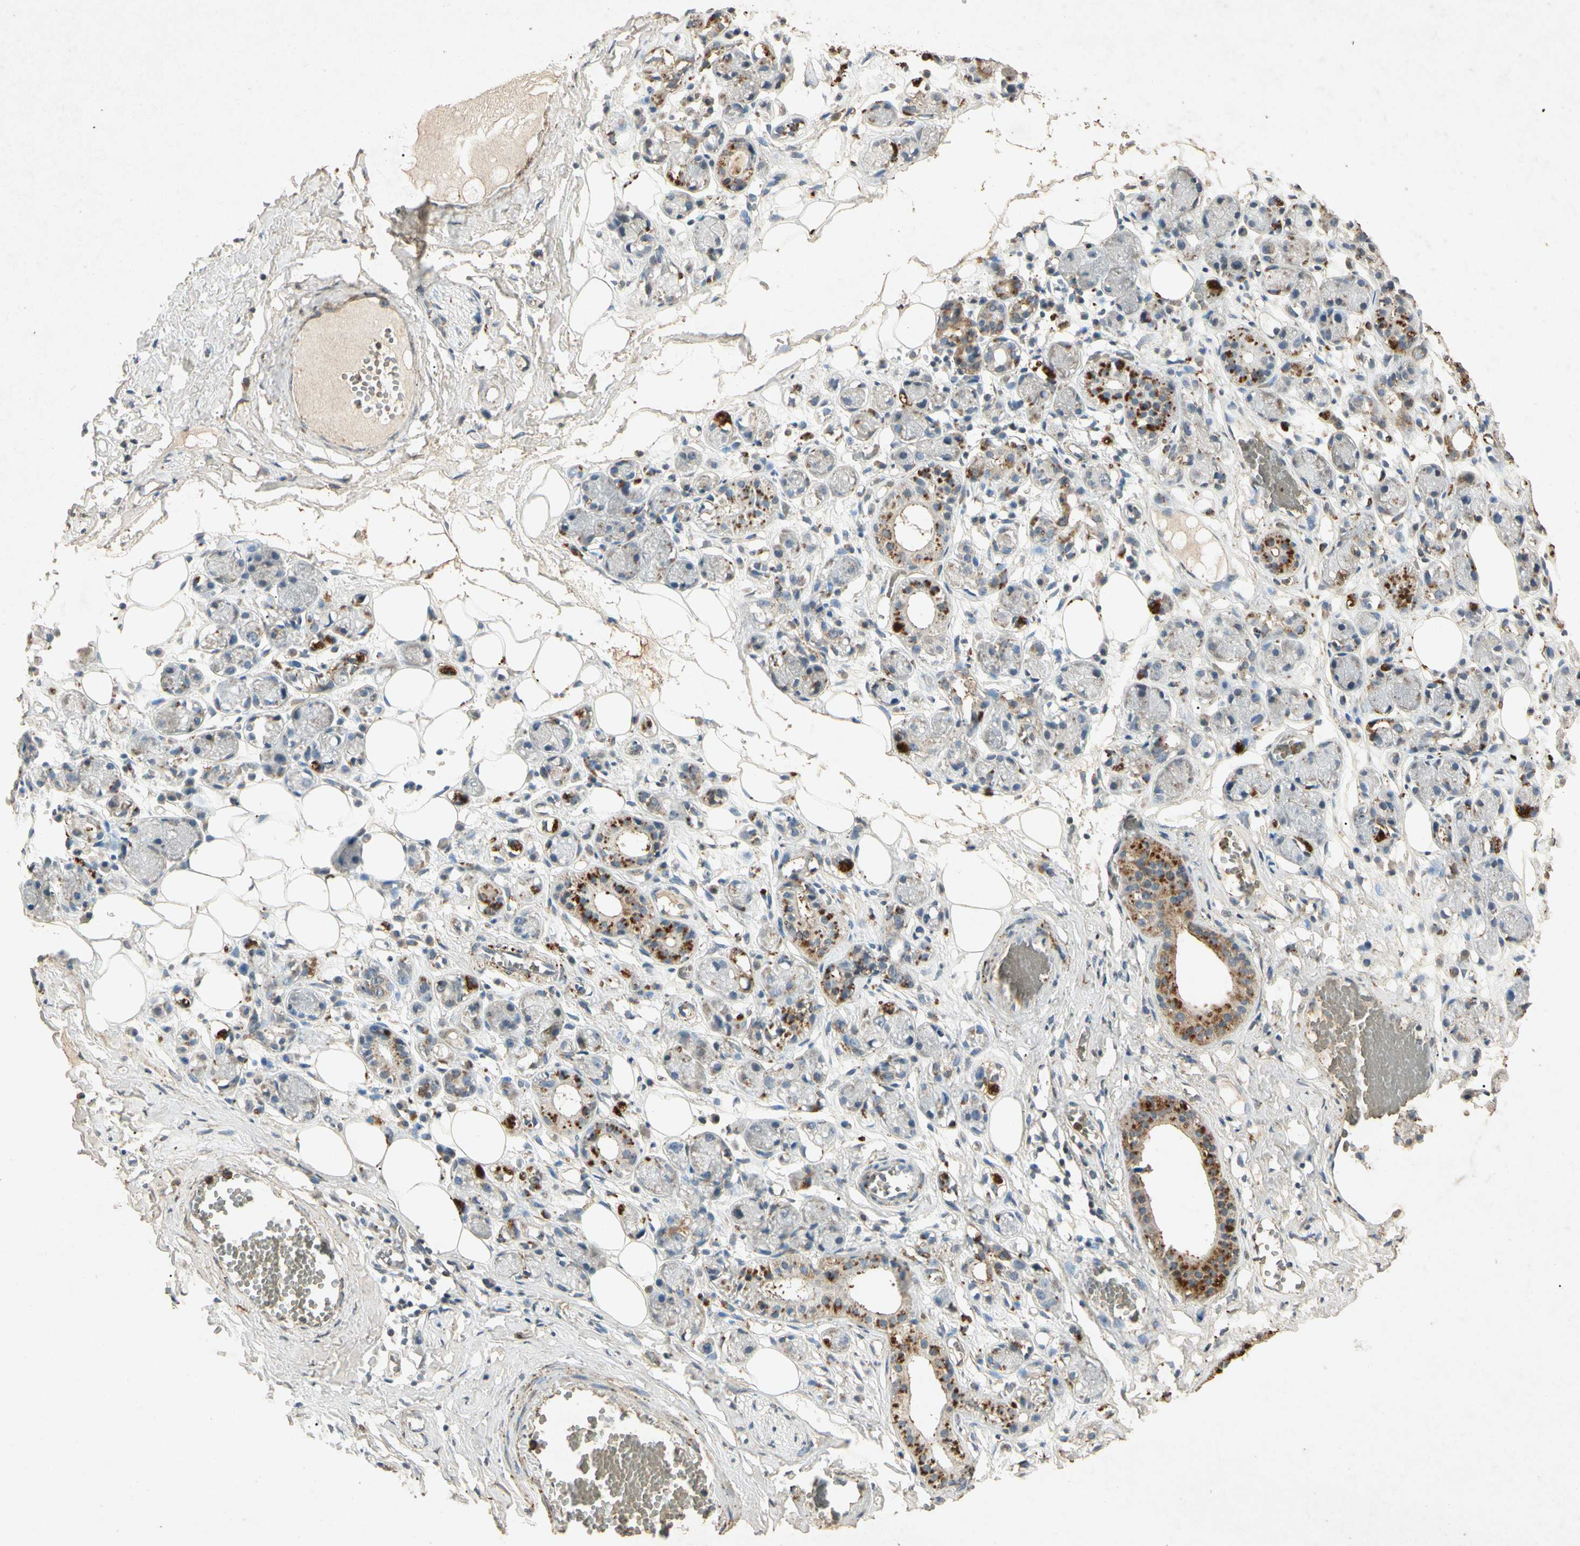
{"staining": {"intensity": "moderate", "quantity": ">75%", "location": "cytoplasmic/membranous"}, "tissue": "adipose tissue", "cell_type": "Adipocytes", "image_type": "normal", "snomed": [{"axis": "morphology", "description": "Normal tissue, NOS"}, {"axis": "morphology", "description": "Inflammation, NOS"}, {"axis": "topography", "description": "Vascular tissue"}, {"axis": "topography", "description": "Salivary gland"}], "caption": "Immunohistochemical staining of unremarkable adipose tissue displays moderate cytoplasmic/membranous protein staining in about >75% of adipocytes.", "gene": "MSRB1", "patient": {"sex": "female", "age": 75}}